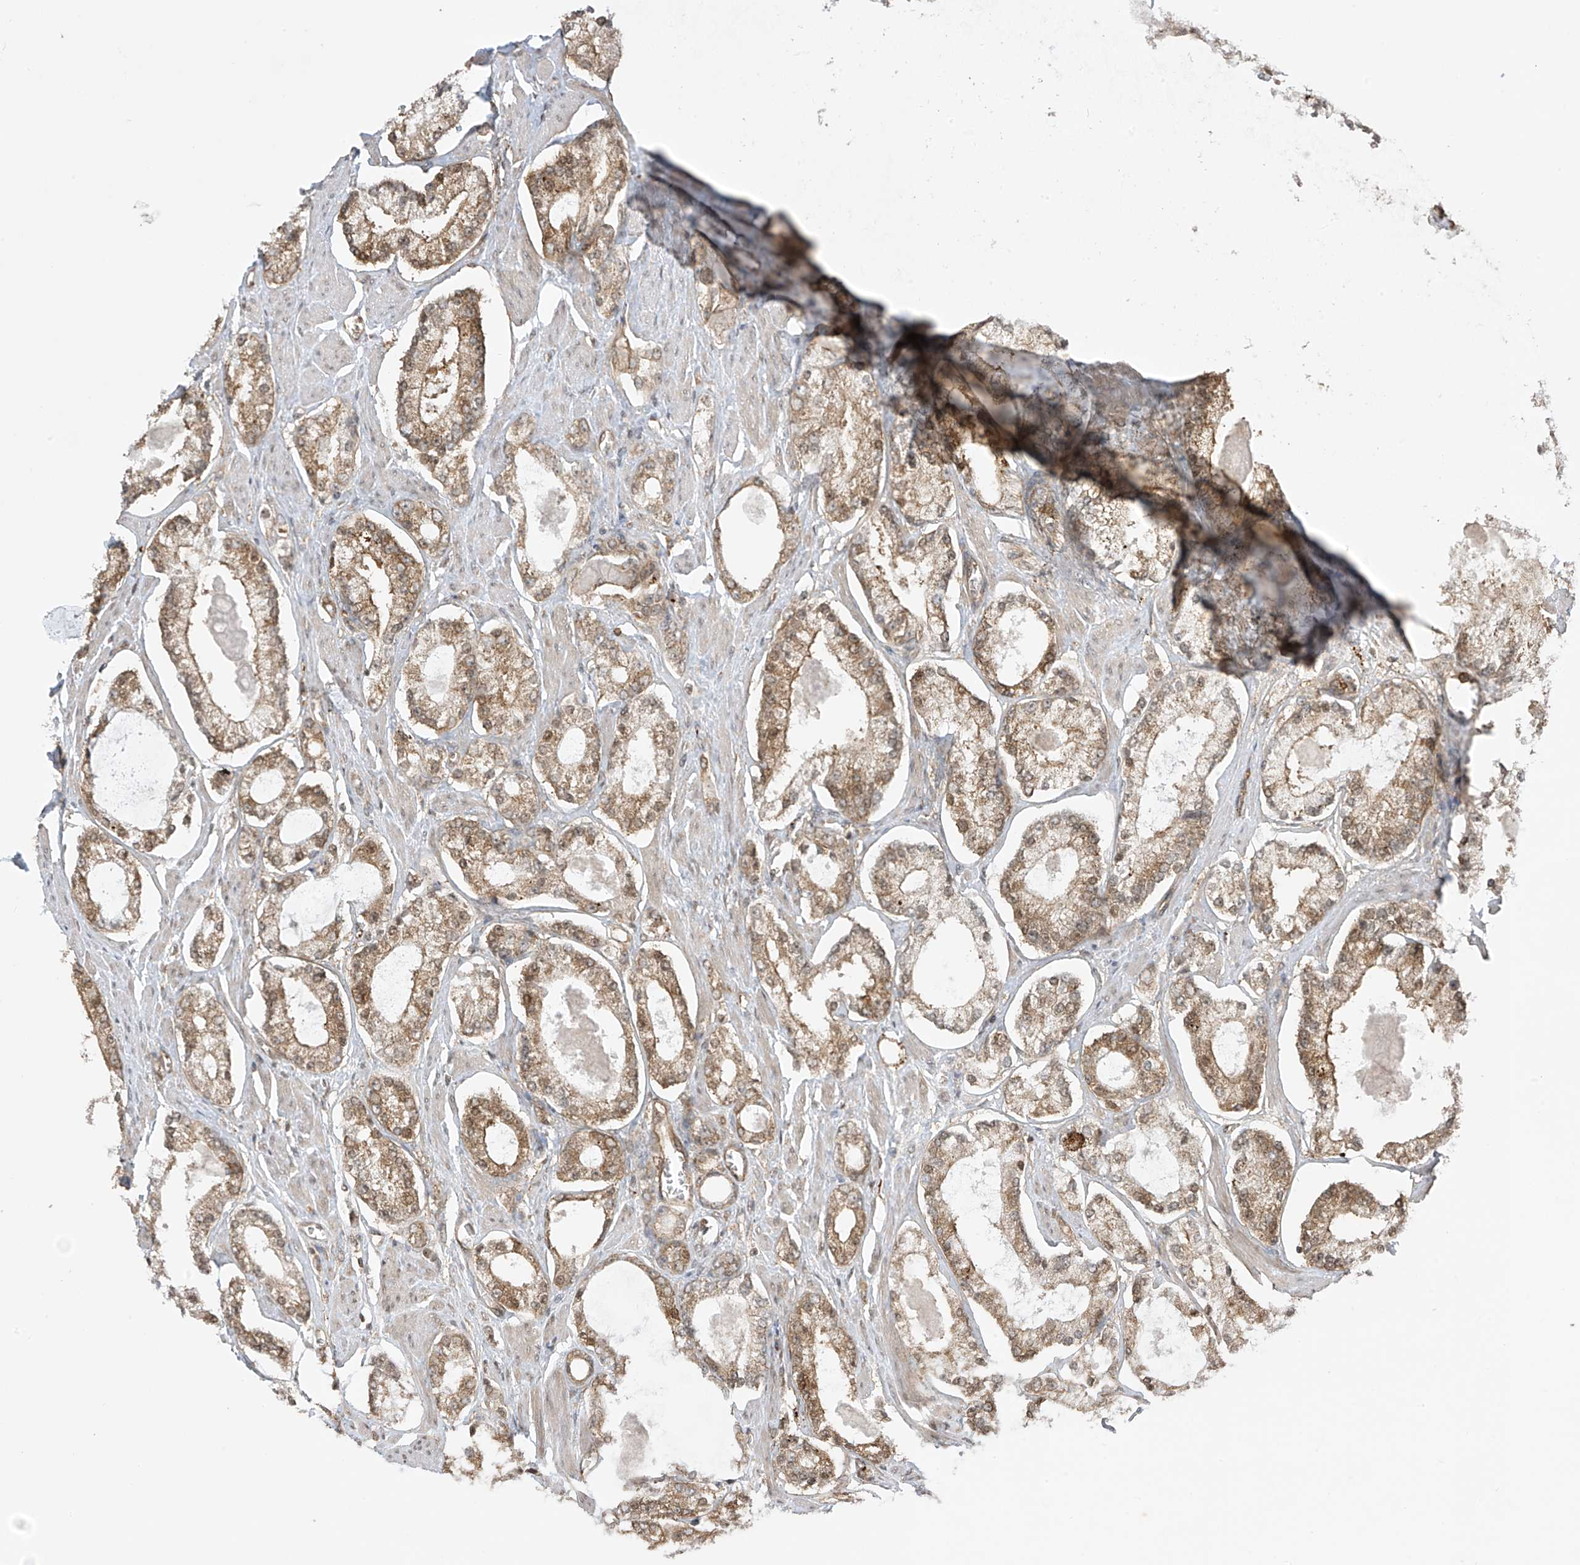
{"staining": {"intensity": "moderate", "quantity": ">75%", "location": "cytoplasmic/membranous"}, "tissue": "prostate cancer", "cell_type": "Tumor cells", "image_type": "cancer", "snomed": [{"axis": "morphology", "description": "Adenocarcinoma, Low grade"}, {"axis": "topography", "description": "Prostate"}], "caption": "There is medium levels of moderate cytoplasmic/membranous positivity in tumor cells of prostate low-grade adenocarcinoma, as demonstrated by immunohistochemical staining (brown color).", "gene": "REPS1", "patient": {"sex": "male", "age": 54}}